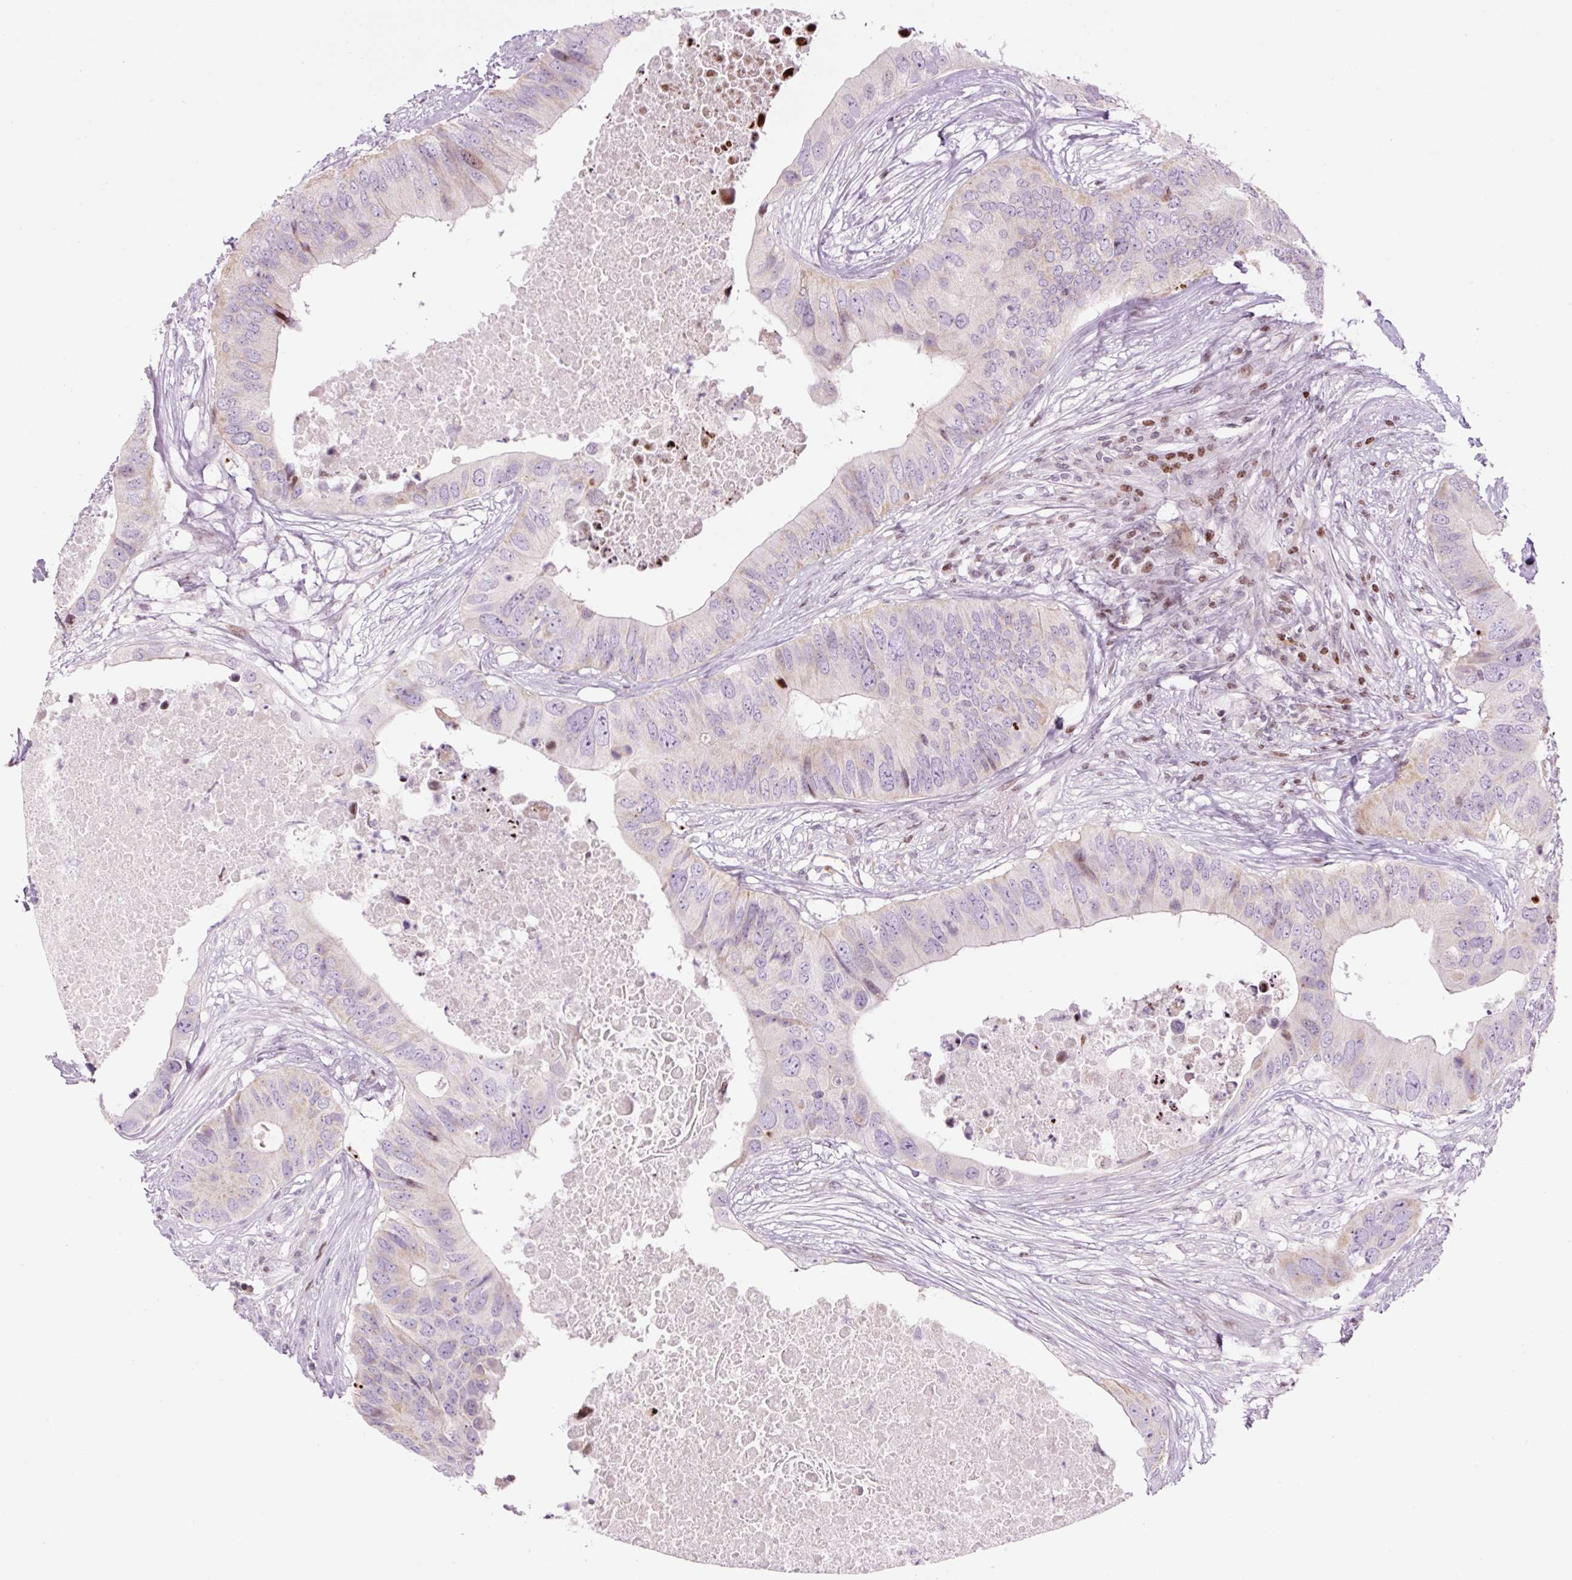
{"staining": {"intensity": "weak", "quantity": "25%-75%", "location": "cytoplasmic/membranous"}, "tissue": "colorectal cancer", "cell_type": "Tumor cells", "image_type": "cancer", "snomed": [{"axis": "morphology", "description": "Adenocarcinoma, NOS"}, {"axis": "topography", "description": "Colon"}], "caption": "A brown stain highlights weak cytoplasmic/membranous staining of a protein in colorectal adenocarcinoma tumor cells. The protein is shown in brown color, while the nuclei are stained blue.", "gene": "TMEM177", "patient": {"sex": "male", "age": 71}}